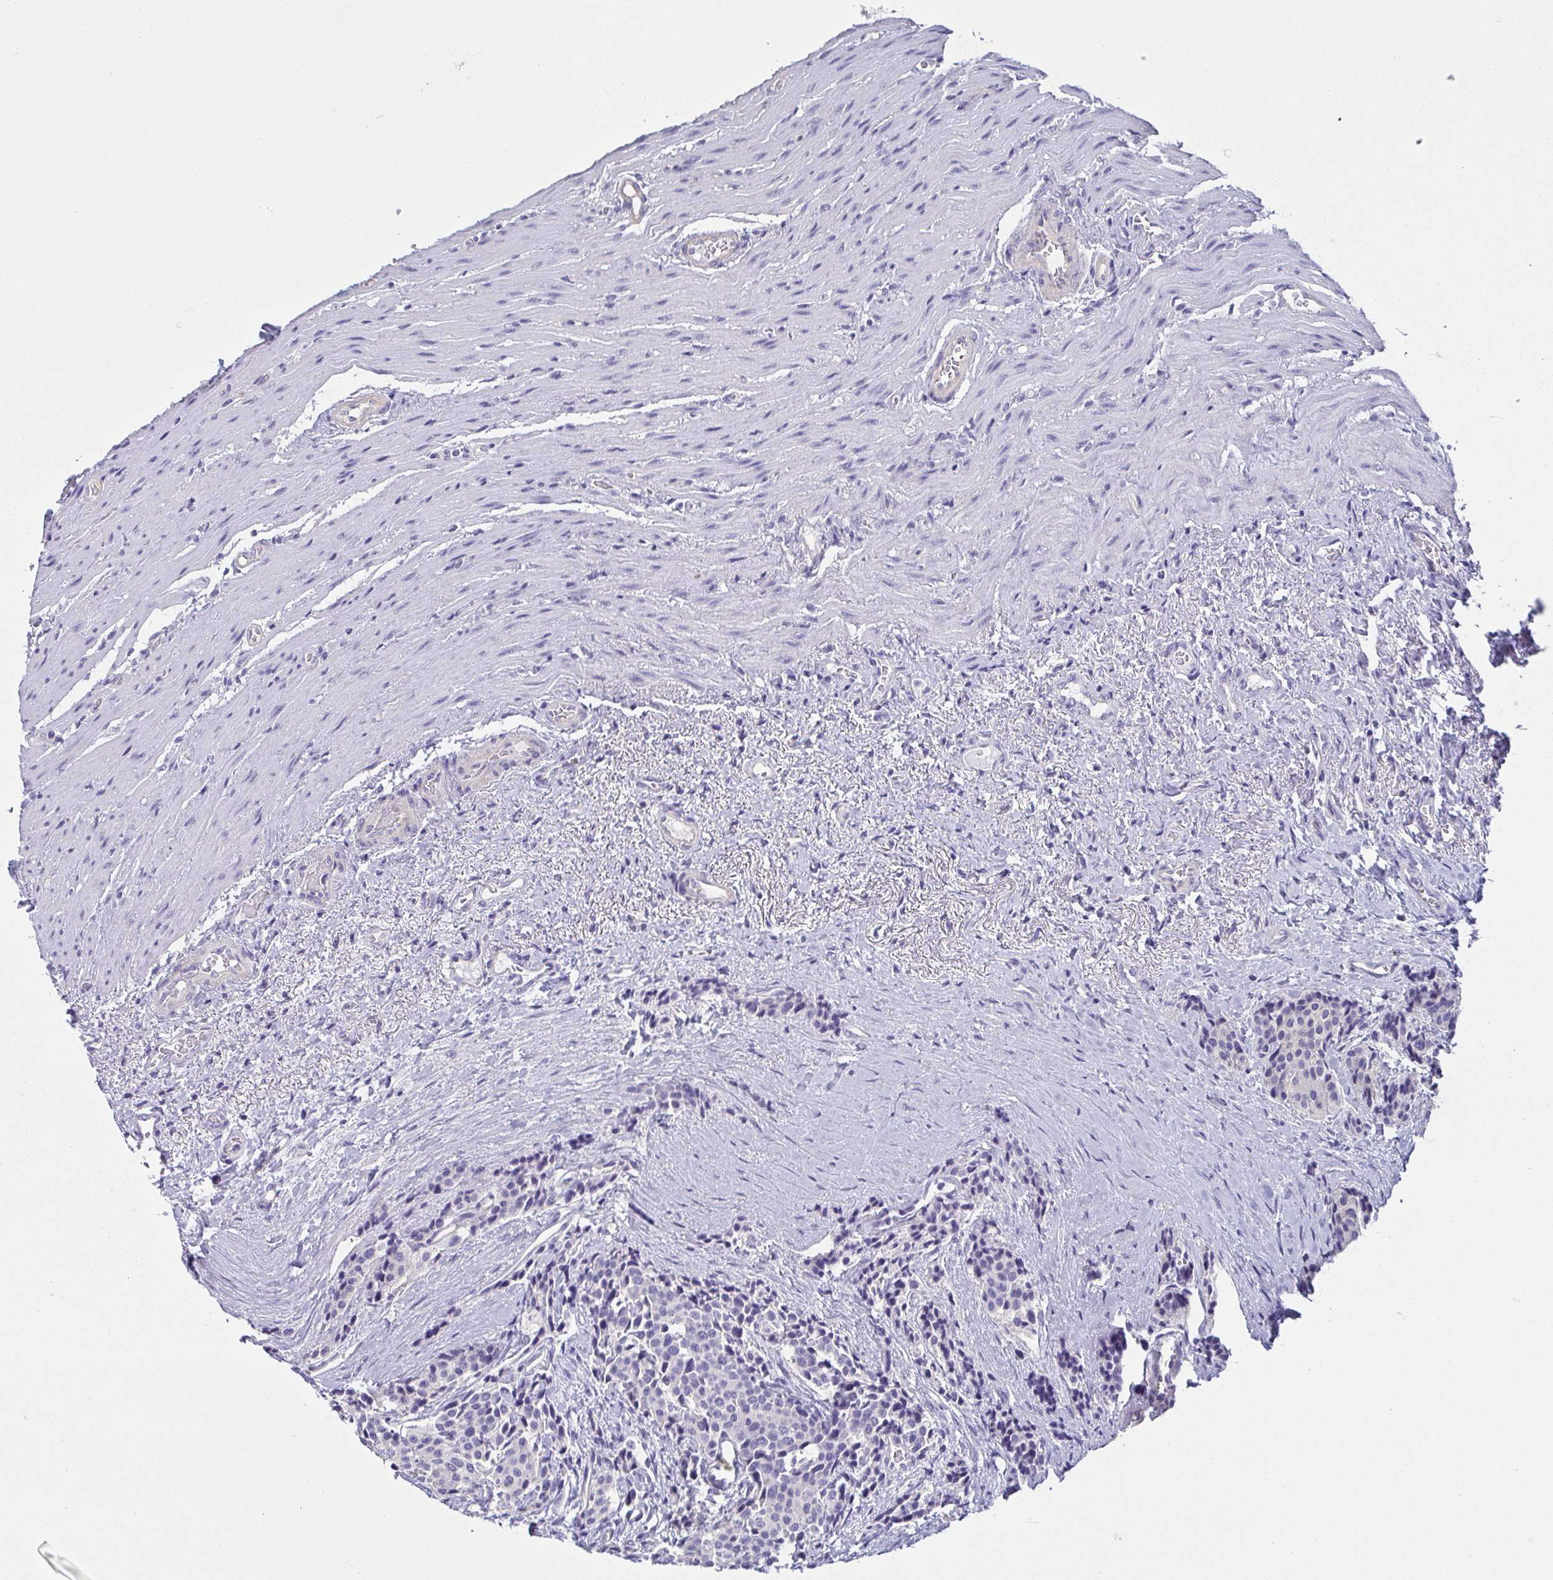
{"staining": {"intensity": "negative", "quantity": "none", "location": "none"}, "tissue": "carcinoid", "cell_type": "Tumor cells", "image_type": "cancer", "snomed": [{"axis": "morphology", "description": "Carcinoid, malignant, NOS"}, {"axis": "topography", "description": "Small intestine"}], "caption": "Human carcinoid (malignant) stained for a protein using IHC demonstrates no expression in tumor cells.", "gene": "PRR4", "patient": {"sex": "male", "age": 73}}